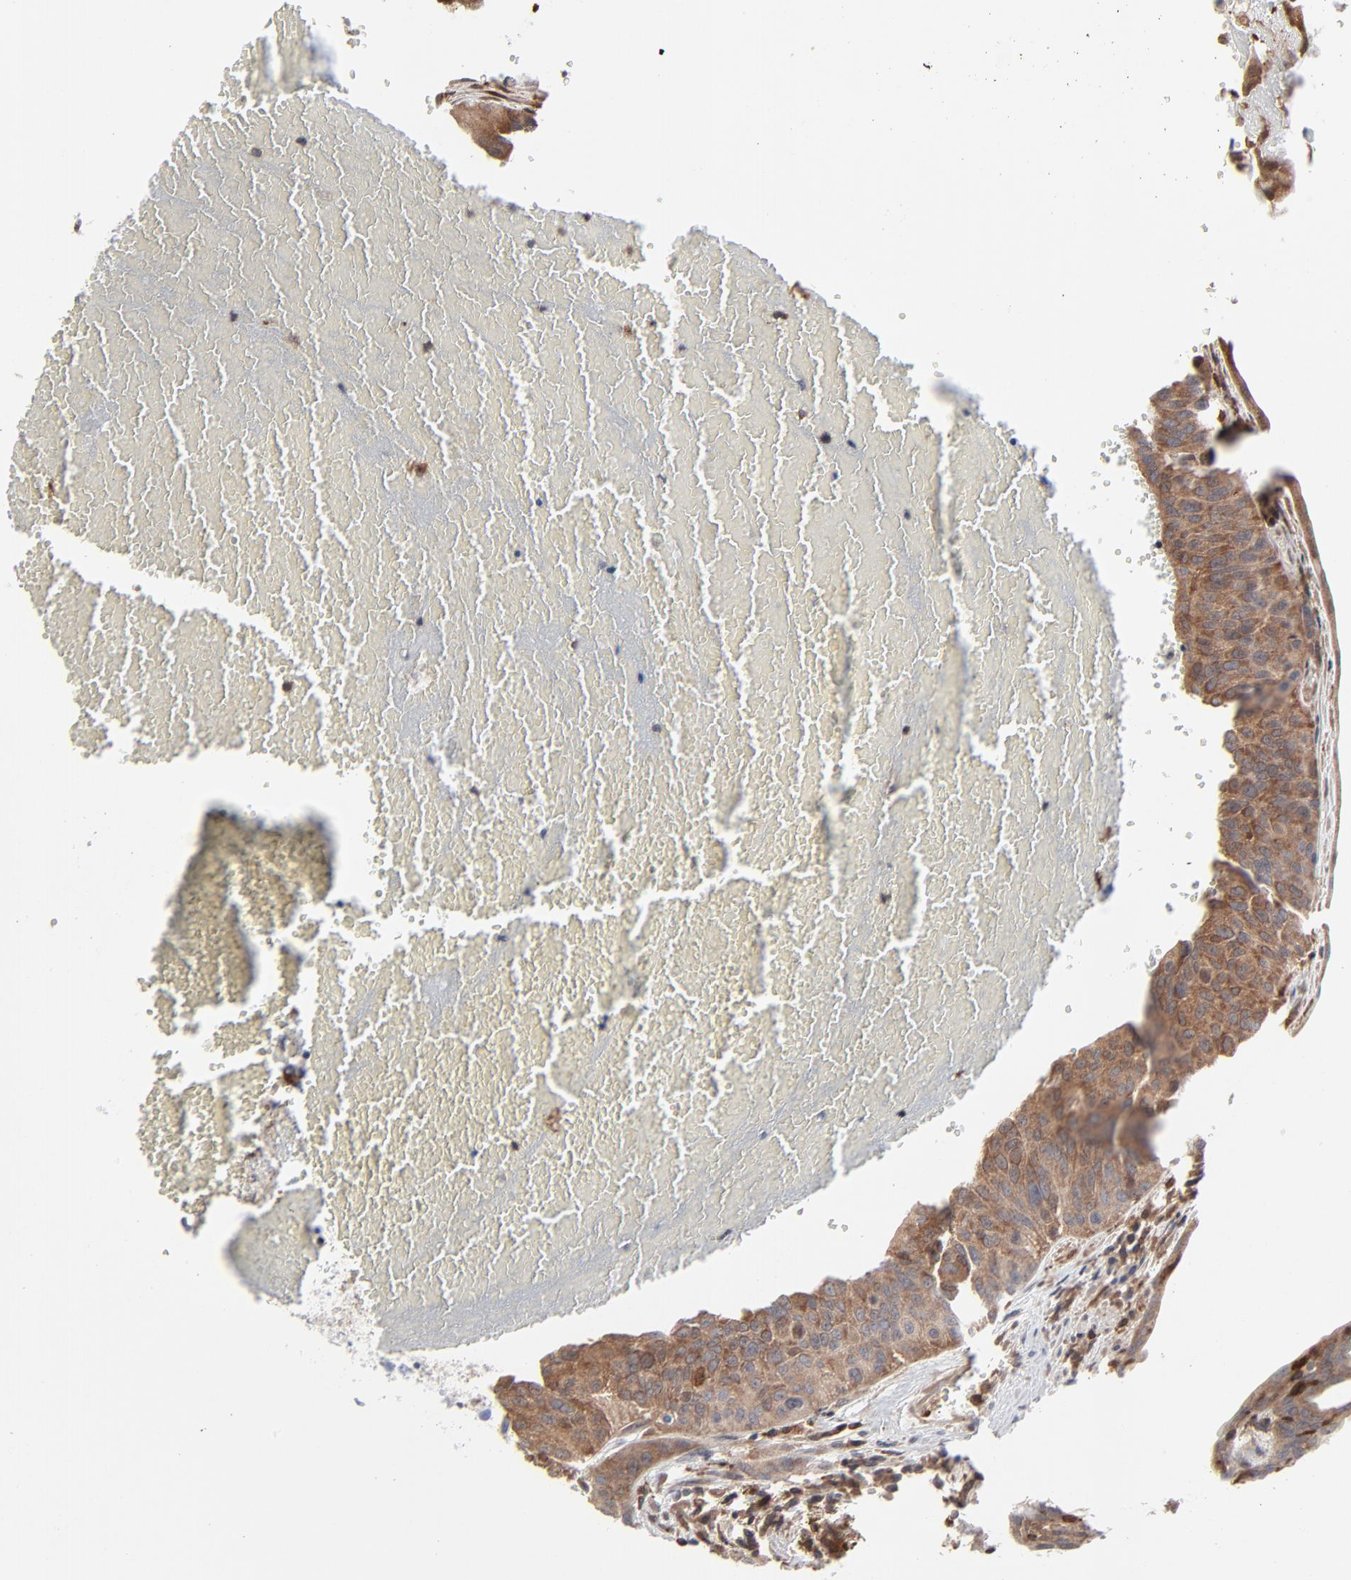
{"staining": {"intensity": "moderate", "quantity": ">75%", "location": "cytoplasmic/membranous"}, "tissue": "urothelial cancer", "cell_type": "Tumor cells", "image_type": "cancer", "snomed": [{"axis": "morphology", "description": "Urothelial carcinoma, High grade"}, {"axis": "topography", "description": "Urinary bladder"}], "caption": "Immunohistochemistry of human urothelial carcinoma (high-grade) reveals medium levels of moderate cytoplasmic/membranous expression in approximately >75% of tumor cells. Using DAB (brown) and hematoxylin (blue) stains, captured at high magnification using brightfield microscopy.", "gene": "MAP2K1", "patient": {"sex": "male", "age": 66}}